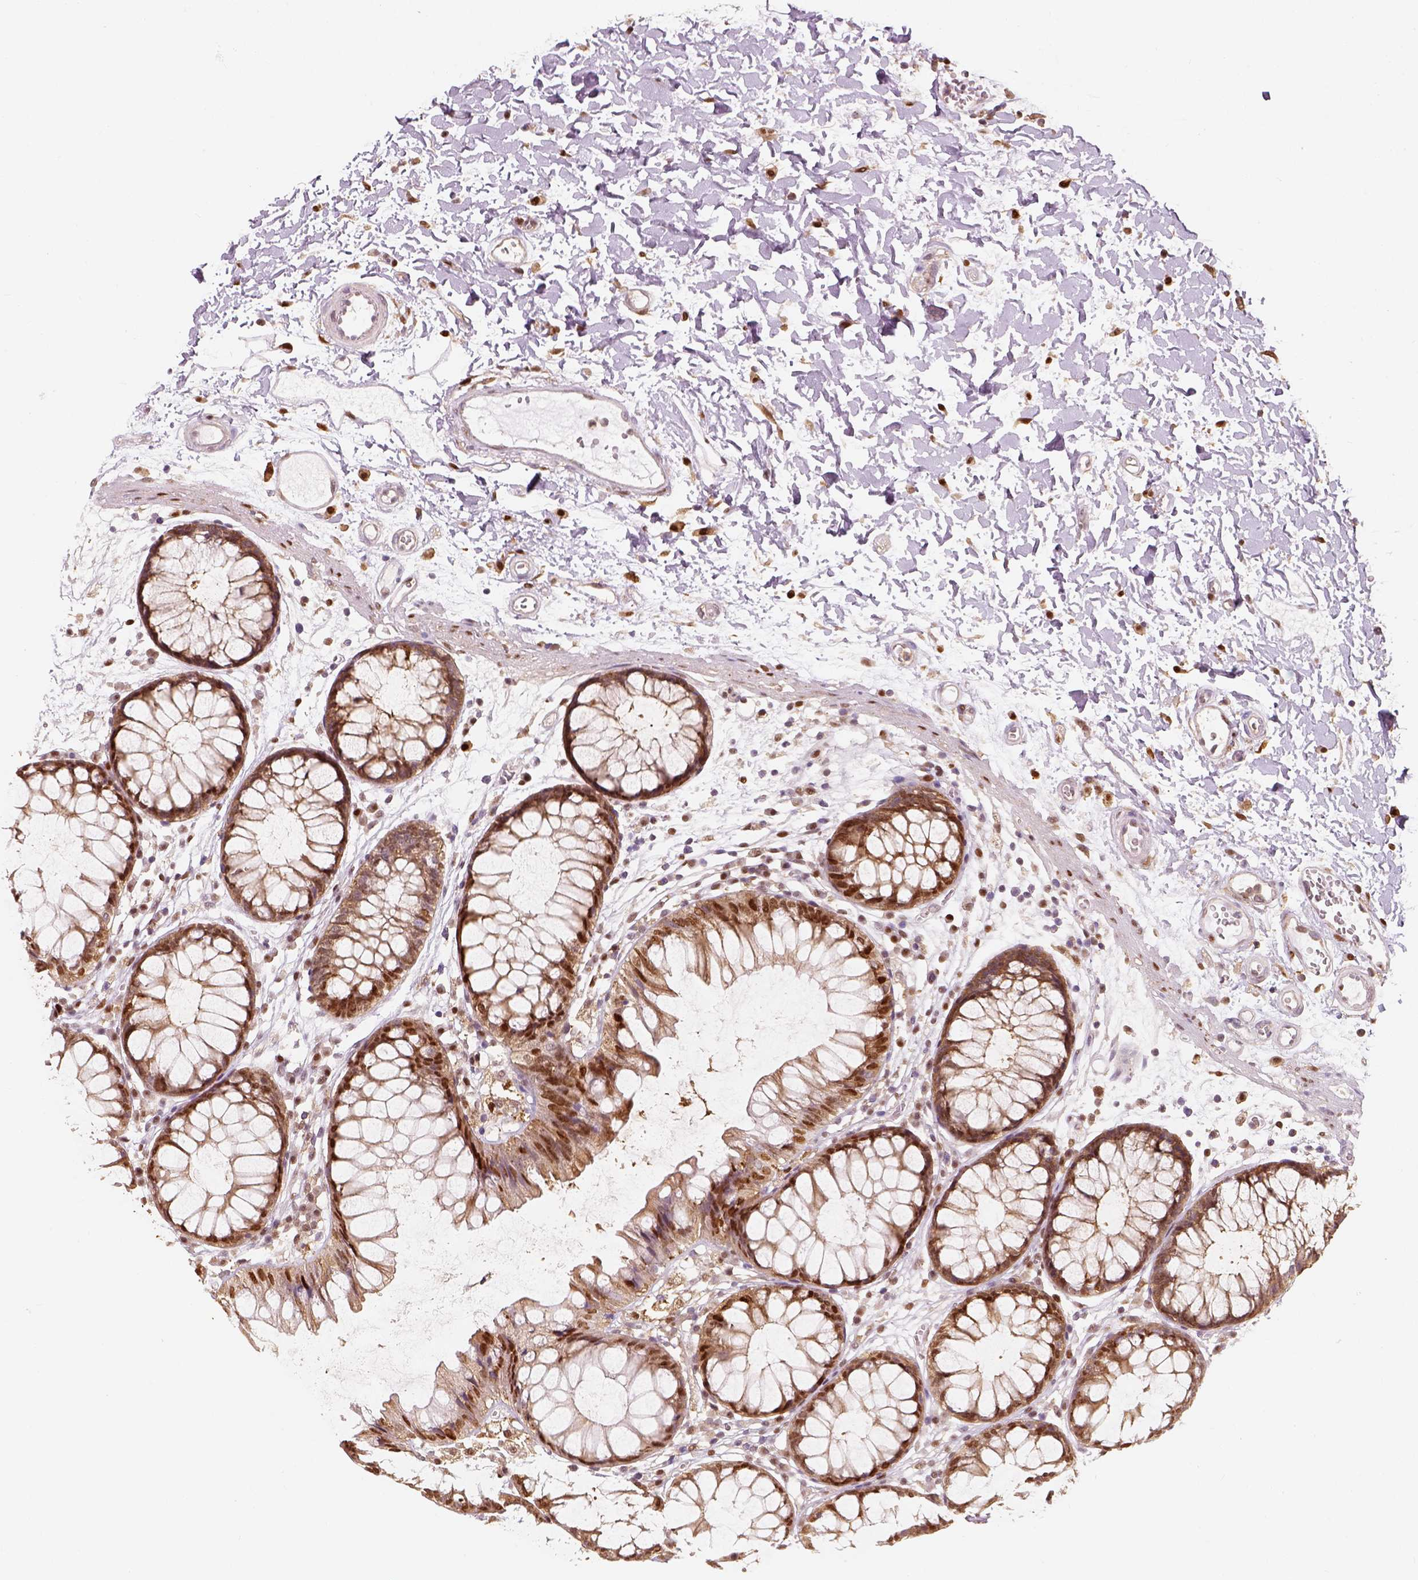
{"staining": {"intensity": "strong", "quantity": "<25%", "location": "nuclear"}, "tissue": "colon", "cell_type": "Endothelial cells", "image_type": "normal", "snomed": [{"axis": "morphology", "description": "Normal tissue, NOS"}, {"axis": "morphology", "description": "Adenocarcinoma, NOS"}, {"axis": "topography", "description": "Colon"}], "caption": "Immunohistochemical staining of unremarkable human colon reveals <25% levels of strong nuclear protein positivity in about <25% of endothelial cells.", "gene": "SQSTM1", "patient": {"sex": "male", "age": 65}}